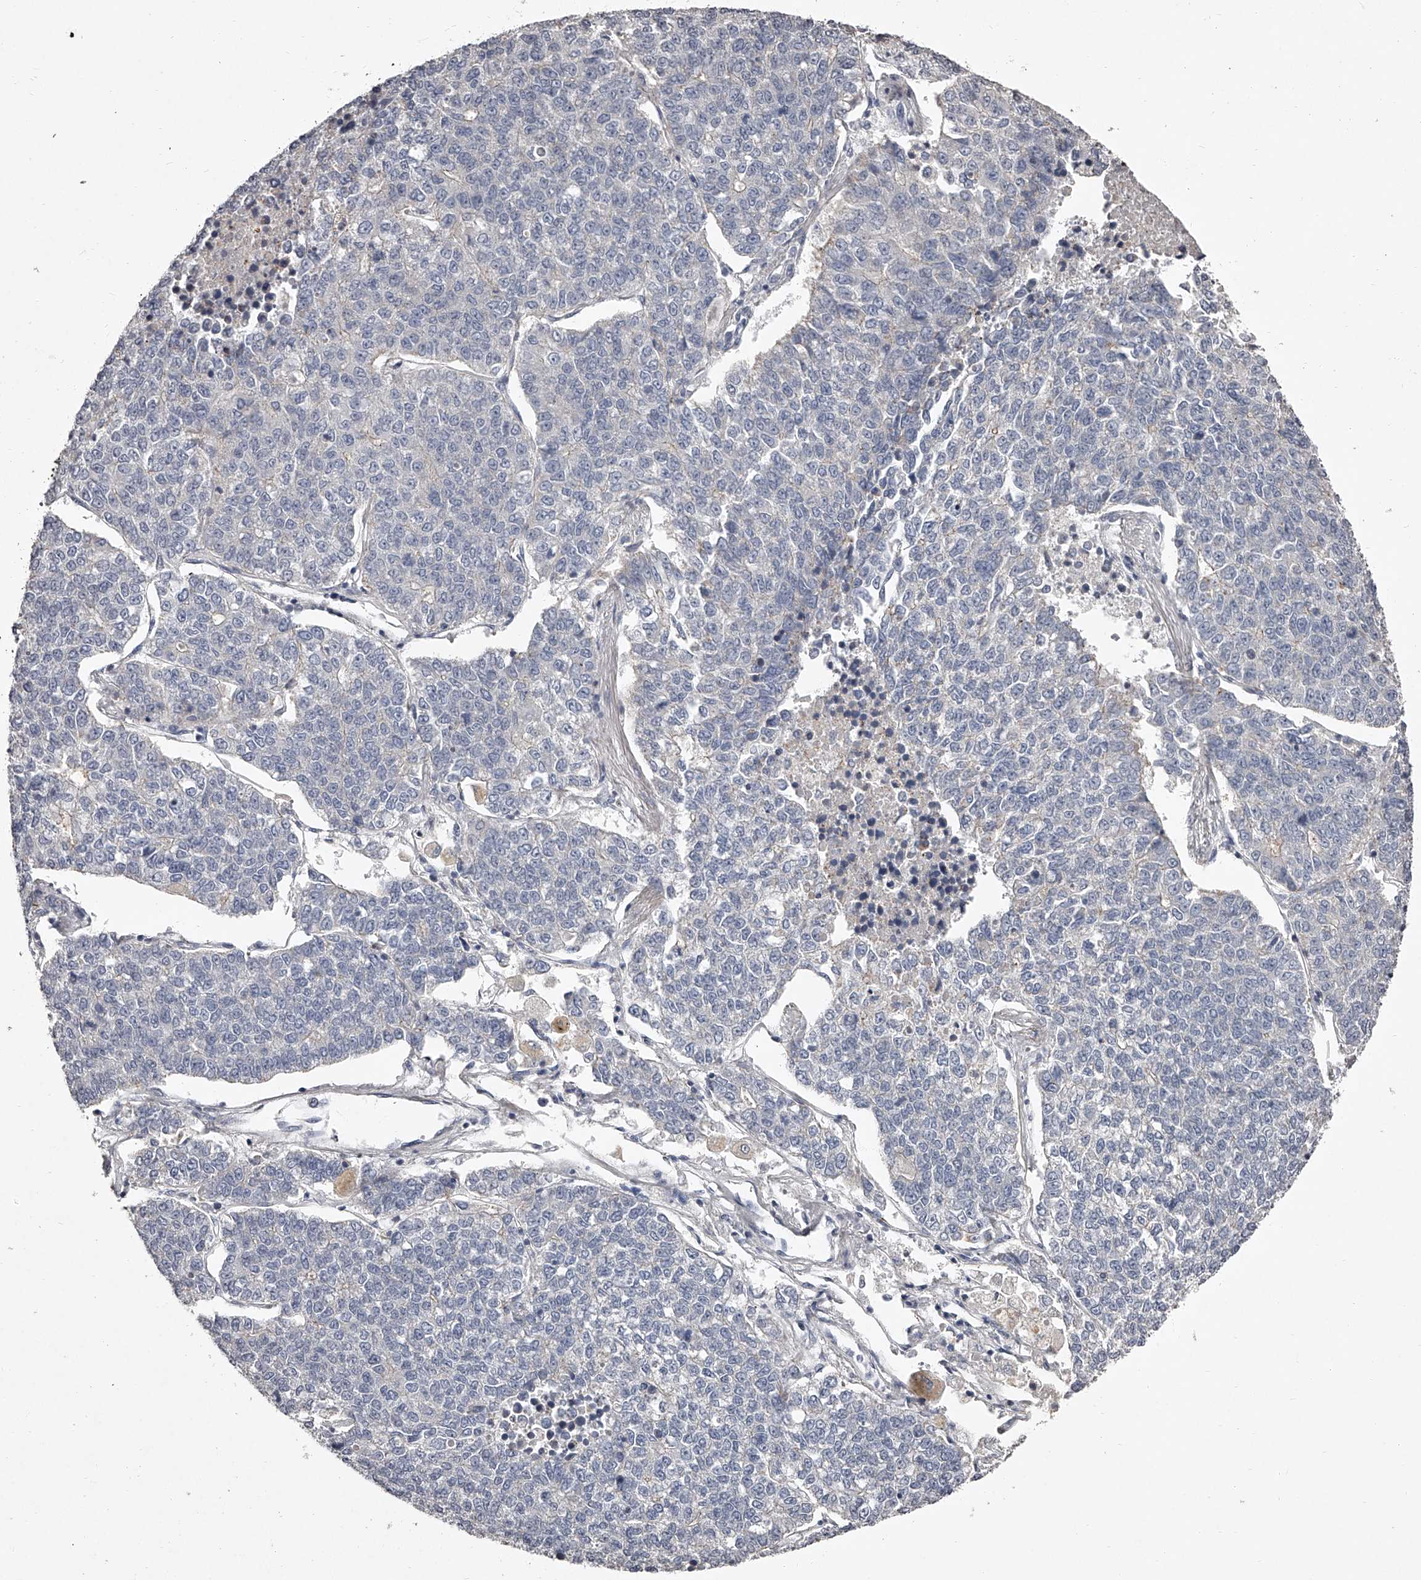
{"staining": {"intensity": "negative", "quantity": "none", "location": "none"}, "tissue": "lung cancer", "cell_type": "Tumor cells", "image_type": "cancer", "snomed": [{"axis": "morphology", "description": "Adenocarcinoma, NOS"}, {"axis": "topography", "description": "Lung"}], "caption": "Tumor cells are negative for brown protein staining in adenocarcinoma (lung).", "gene": "NT5DC1", "patient": {"sex": "male", "age": 49}}